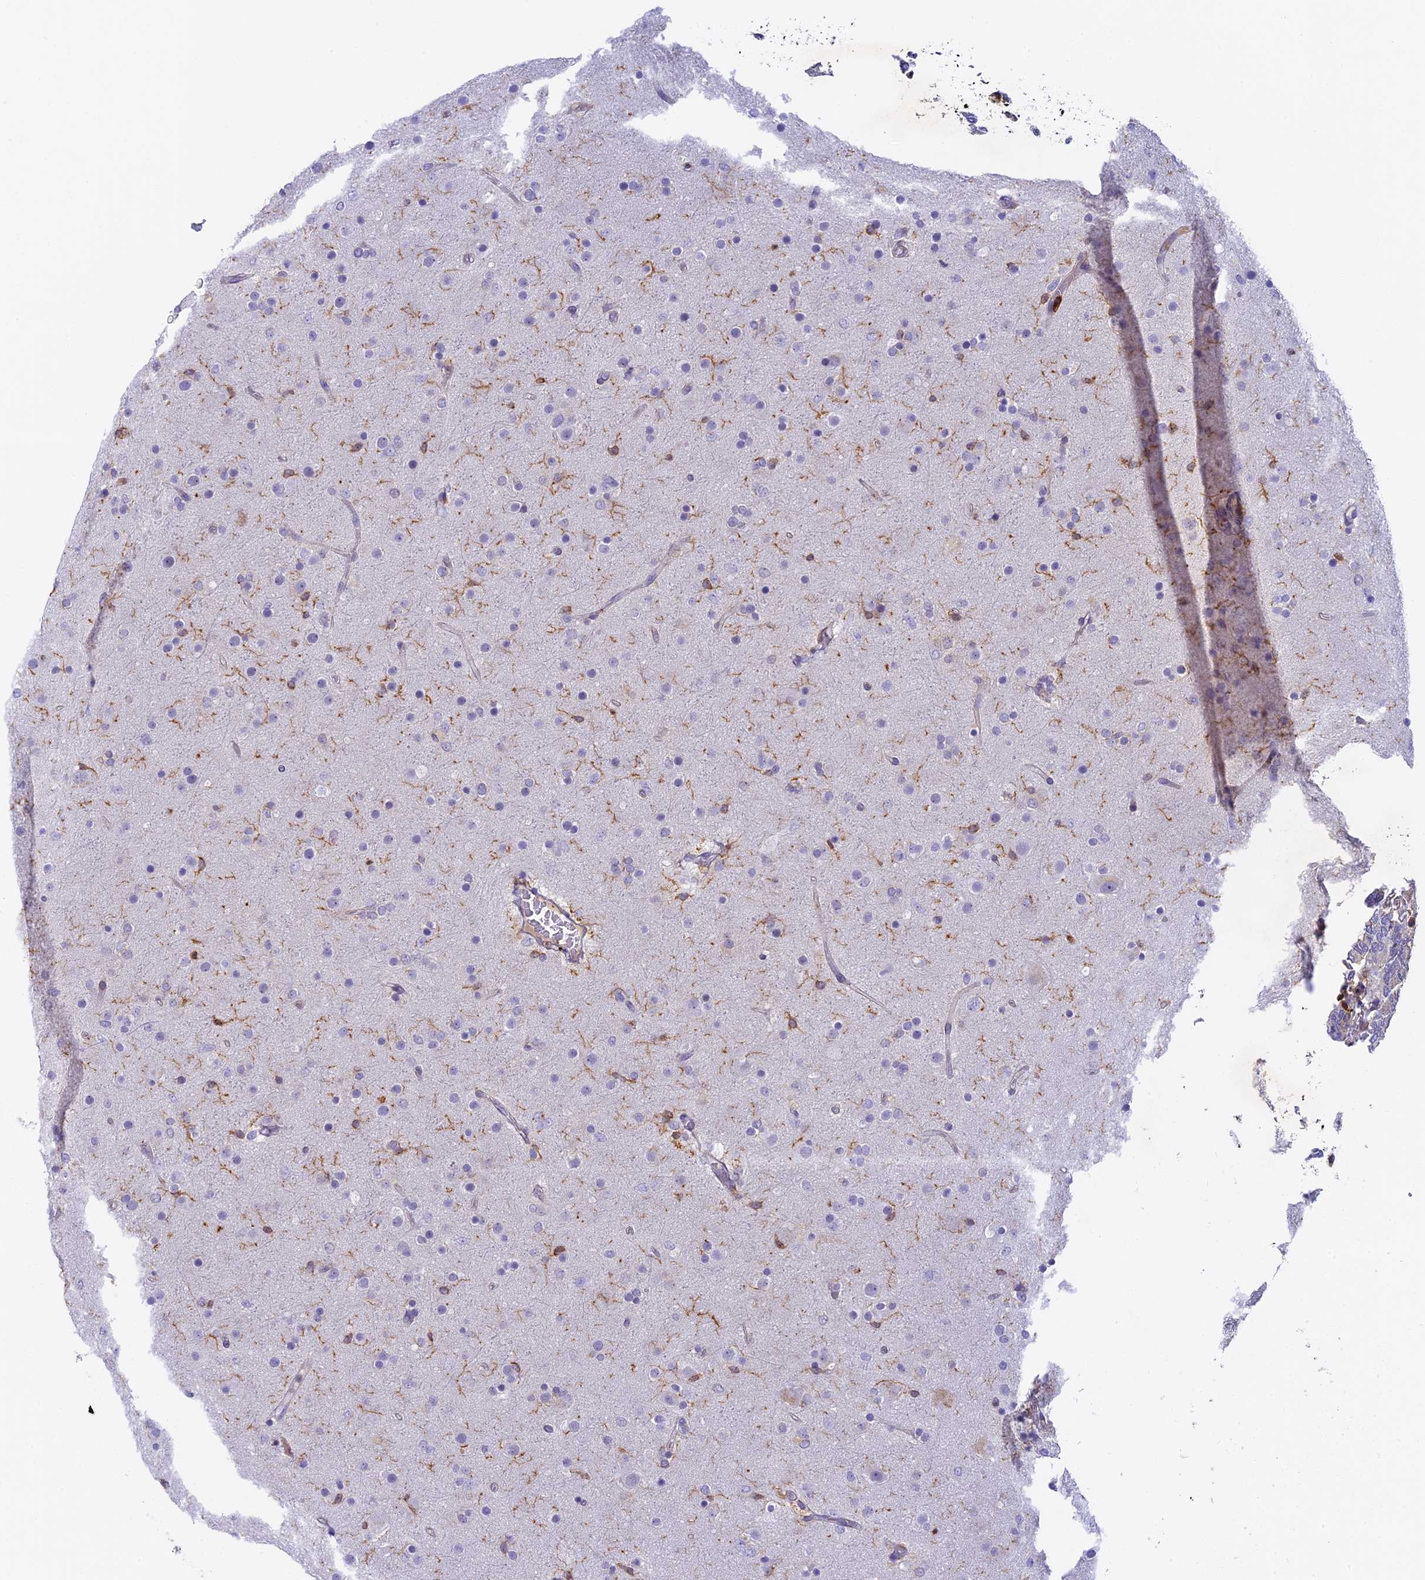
{"staining": {"intensity": "negative", "quantity": "none", "location": "none"}, "tissue": "glioma", "cell_type": "Tumor cells", "image_type": "cancer", "snomed": [{"axis": "morphology", "description": "Glioma, malignant, Low grade"}, {"axis": "topography", "description": "Brain"}], "caption": "A histopathology image of glioma stained for a protein reveals no brown staining in tumor cells.", "gene": "FYB1", "patient": {"sex": "male", "age": 65}}